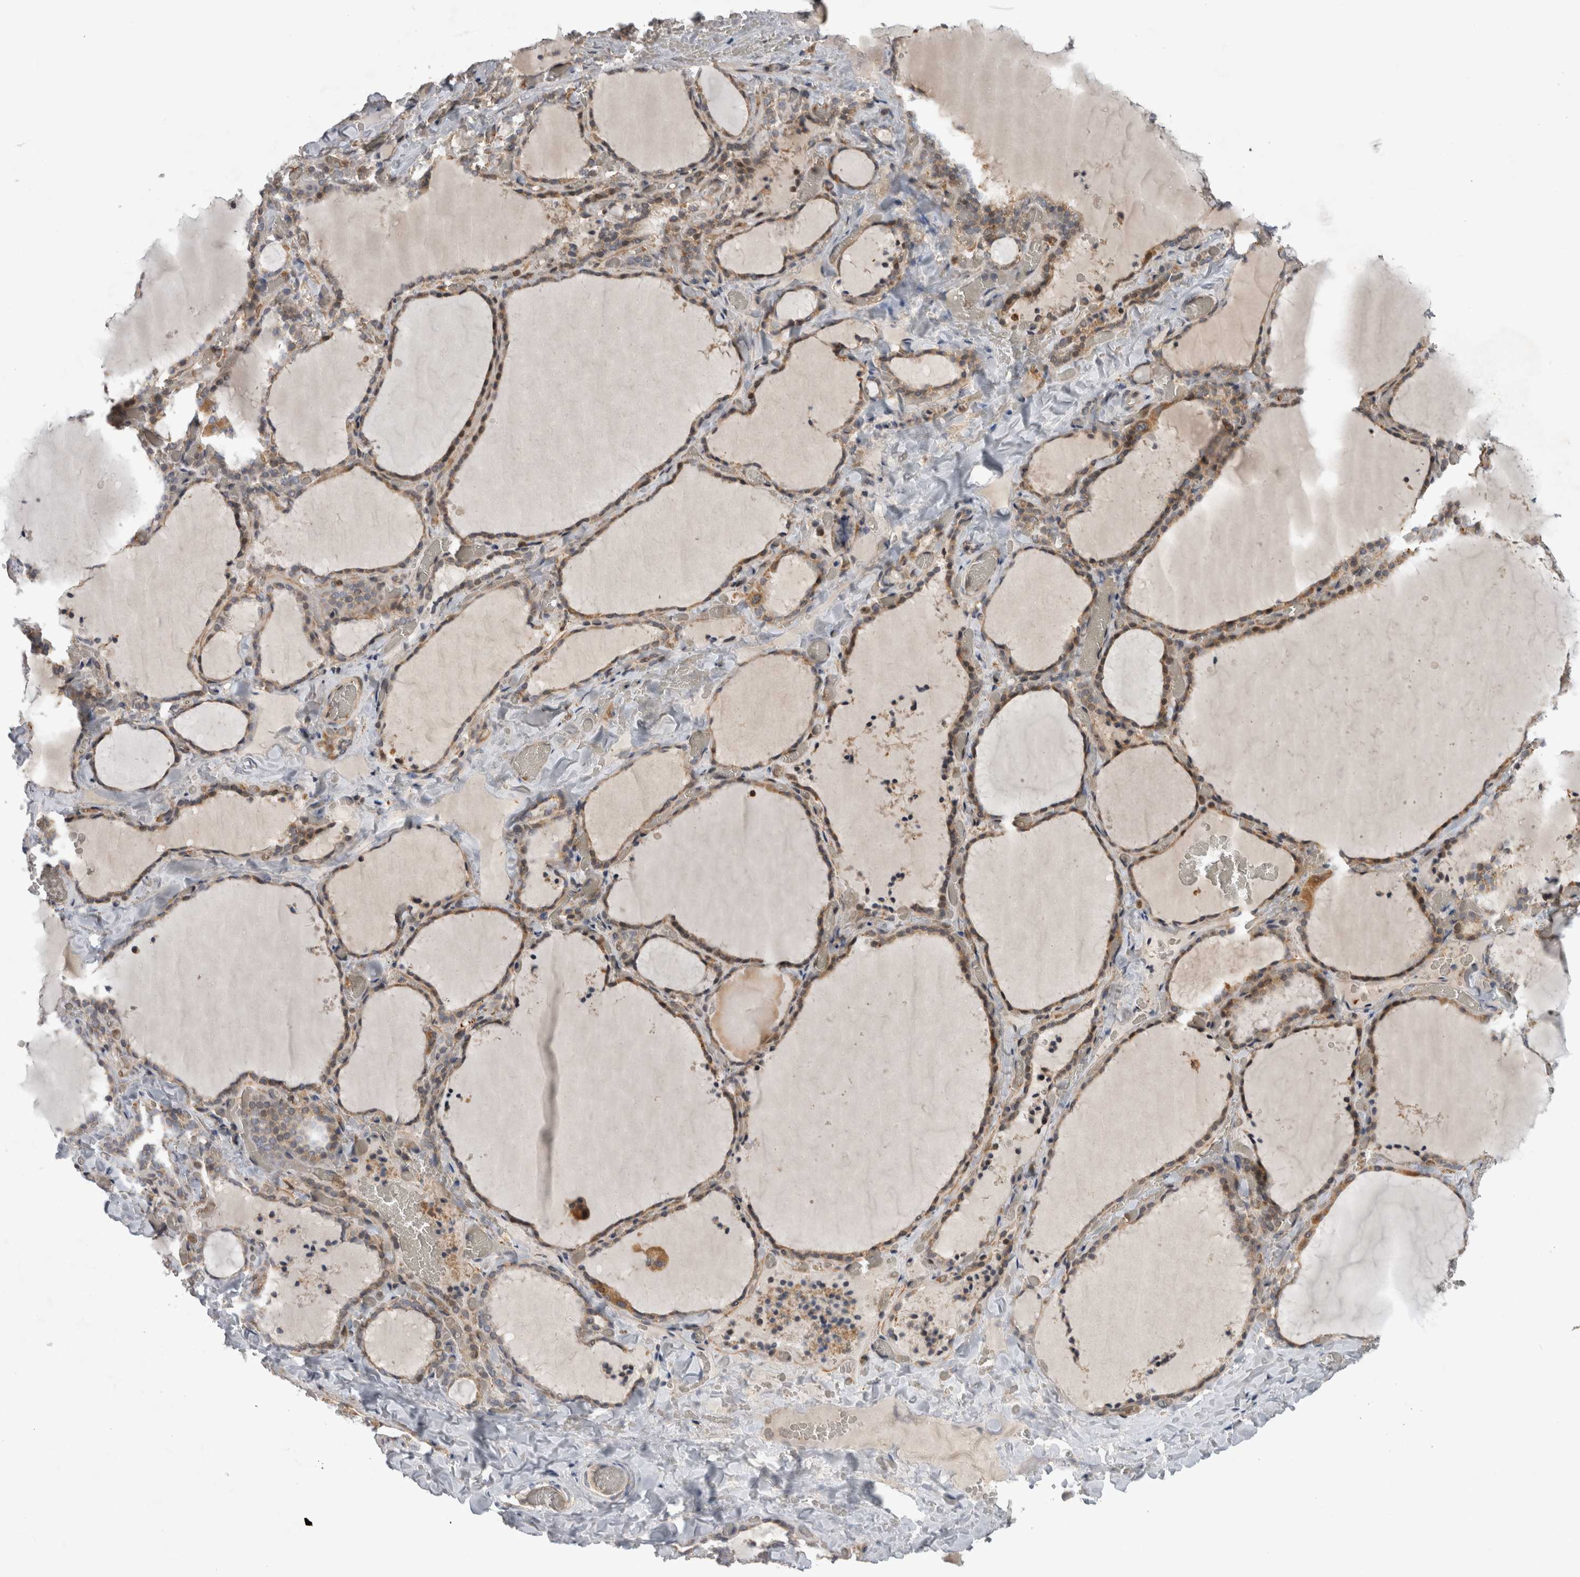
{"staining": {"intensity": "moderate", "quantity": ">75%", "location": "cytoplasmic/membranous,nuclear"}, "tissue": "thyroid gland", "cell_type": "Glandular cells", "image_type": "normal", "snomed": [{"axis": "morphology", "description": "Normal tissue, NOS"}, {"axis": "topography", "description": "Thyroid gland"}], "caption": "Glandular cells display medium levels of moderate cytoplasmic/membranous,nuclear staining in approximately >75% of cells in unremarkable human thyroid gland. The protein of interest is shown in brown color, while the nuclei are stained blue.", "gene": "KCNIP1", "patient": {"sex": "female", "age": 22}}